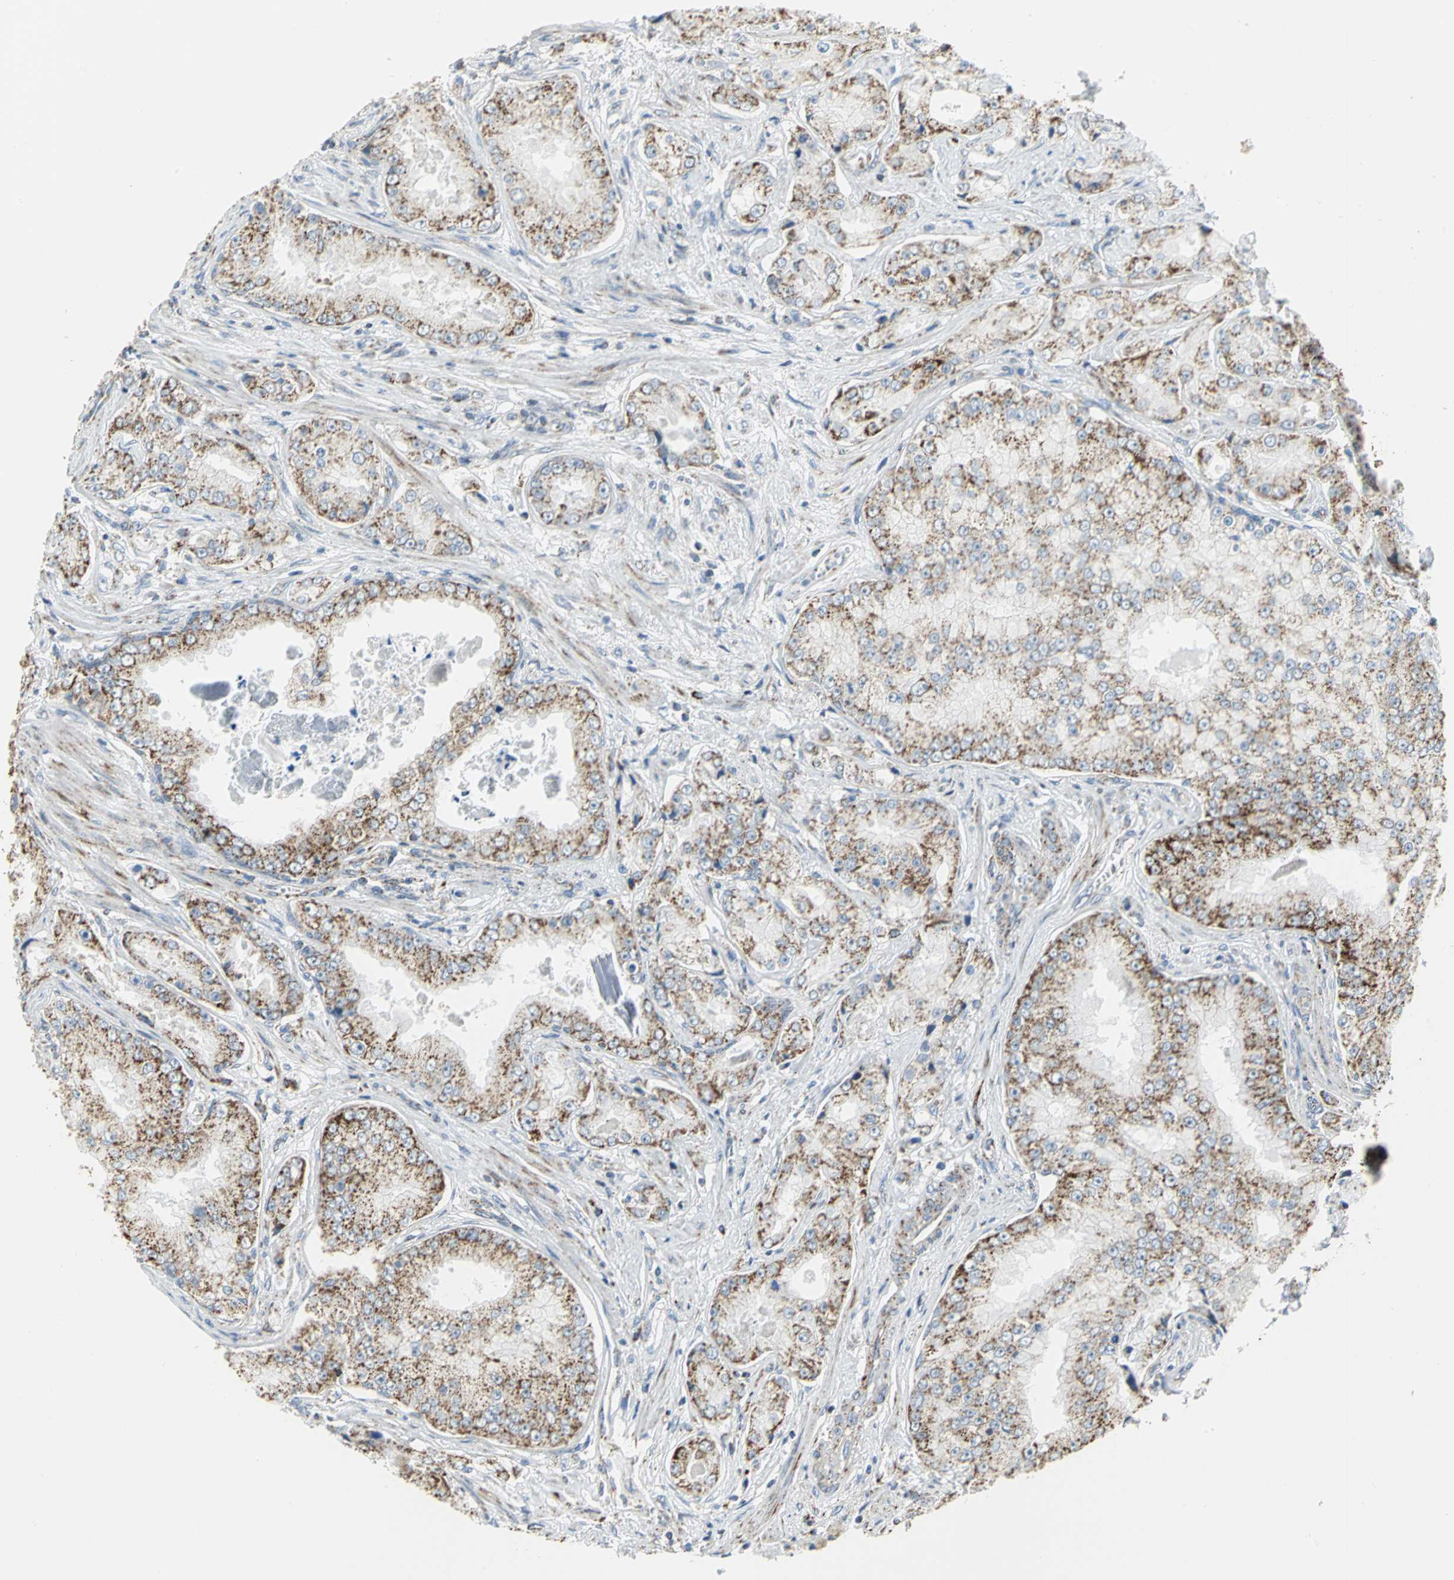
{"staining": {"intensity": "moderate", "quantity": ">75%", "location": "cytoplasmic/membranous"}, "tissue": "prostate cancer", "cell_type": "Tumor cells", "image_type": "cancer", "snomed": [{"axis": "morphology", "description": "Adenocarcinoma, High grade"}, {"axis": "topography", "description": "Prostate"}], "caption": "A medium amount of moderate cytoplasmic/membranous positivity is identified in about >75% of tumor cells in prostate cancer (adenocarcinoma (high-grade)) tissue.", "gene": "NTRK1", "patient": {"sex": "male", "age": 73}}